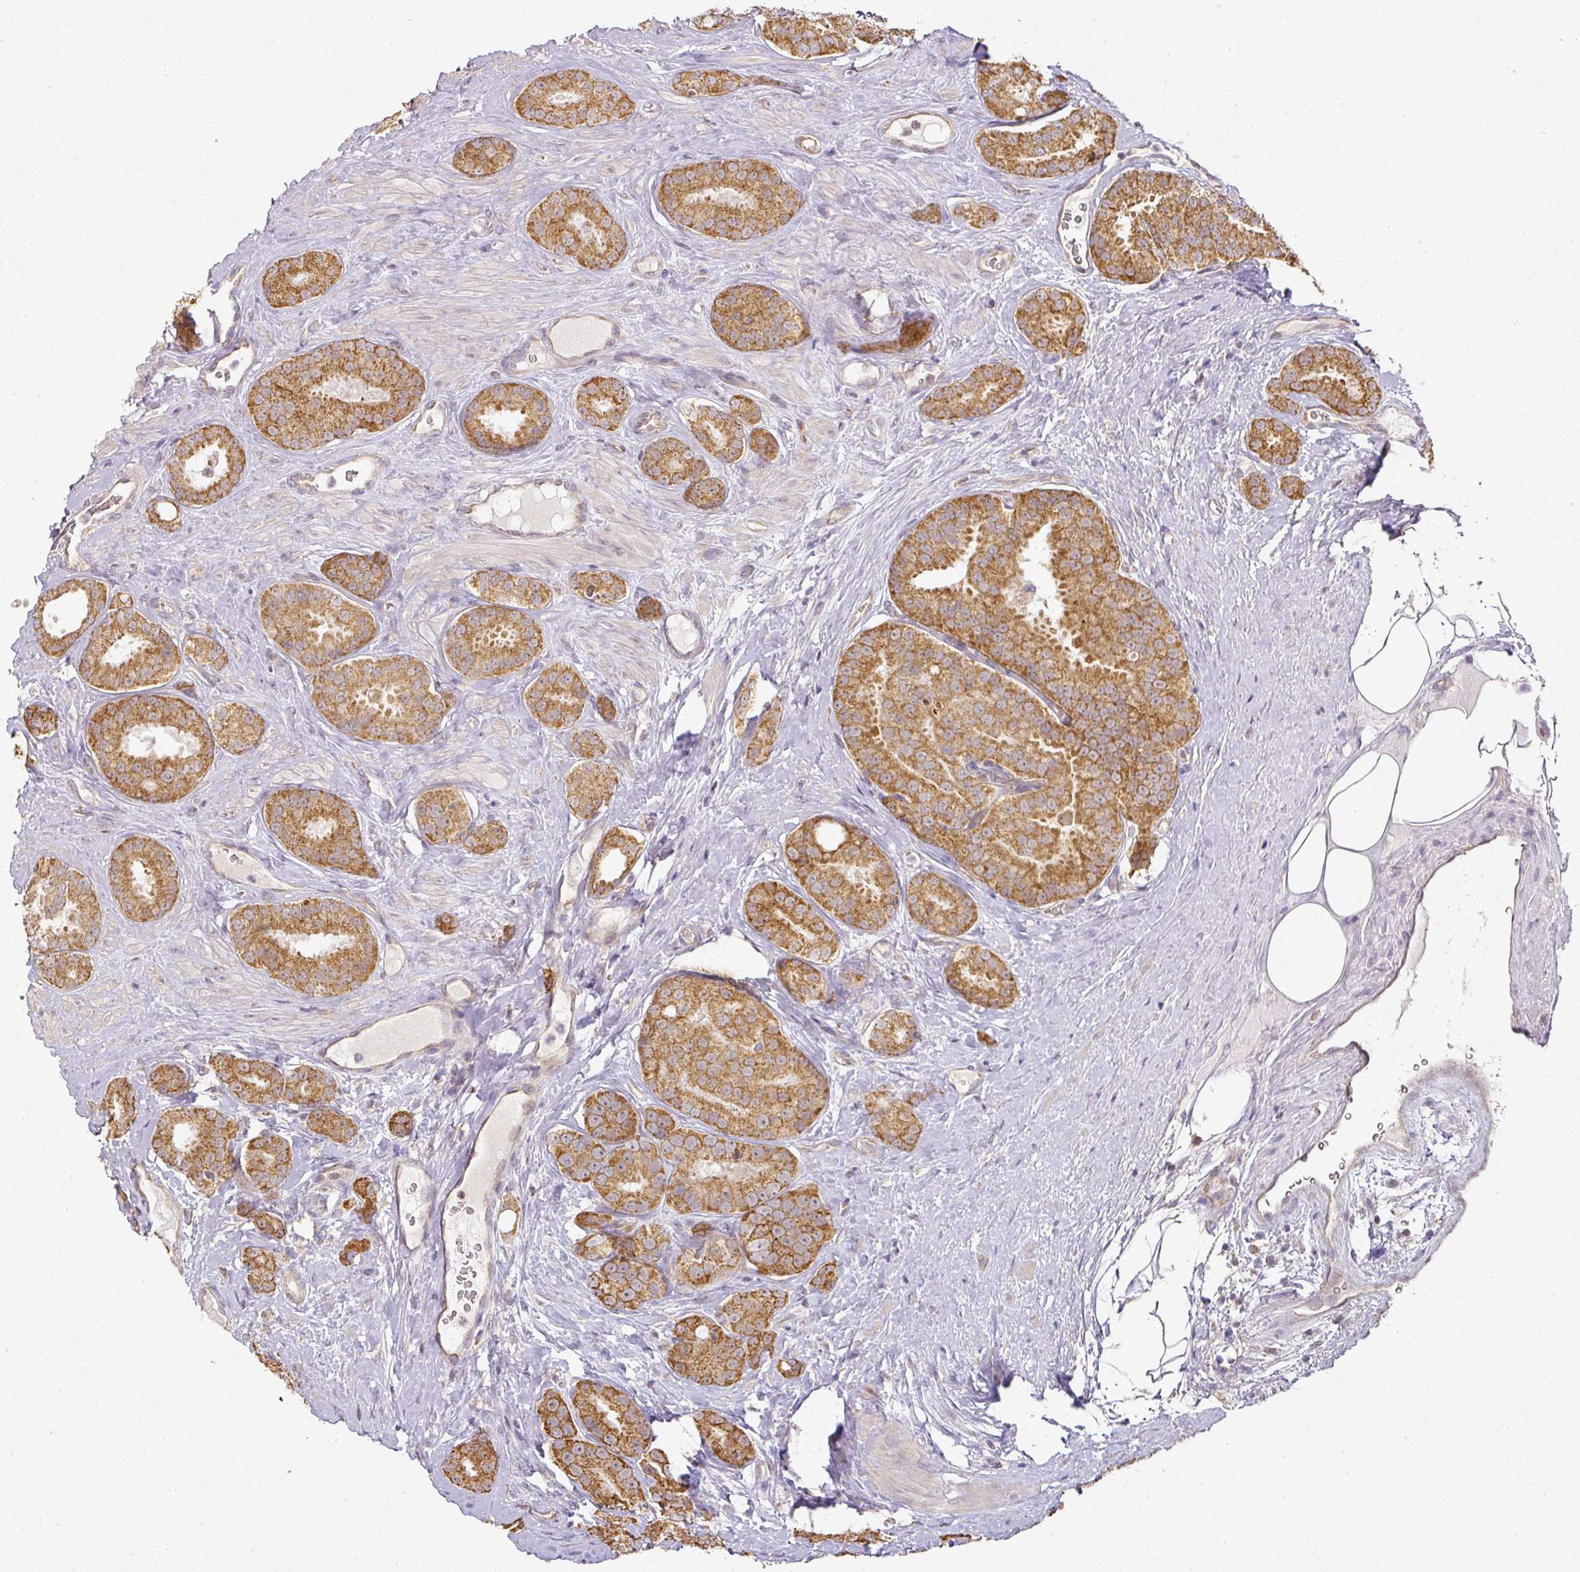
{"staining": {"intensity": "strong", "quantity": ">75%", "location": "cytoplasmic/membranous"}, "tissue": "prostate cancer", "cell_type": "Tumor cells", "image_type": "cancer", "snomed": [{"axis": "morphology", "description": "Adenocarcinoma, High grade"}, {"axis": "topography", "description": "Prostate"}], "caption": "Immunohistochemistry (IHC) photomicrograph of human prostate cancer (high-grade adenocarcinoma) stained for a protein (brown), which reveals high levels of strong cytoplasmic/membranous positivity in approximately >75% of tumor cells.", "gene": "MYOM2", "patient": {"sex": "male", "age": 63}}